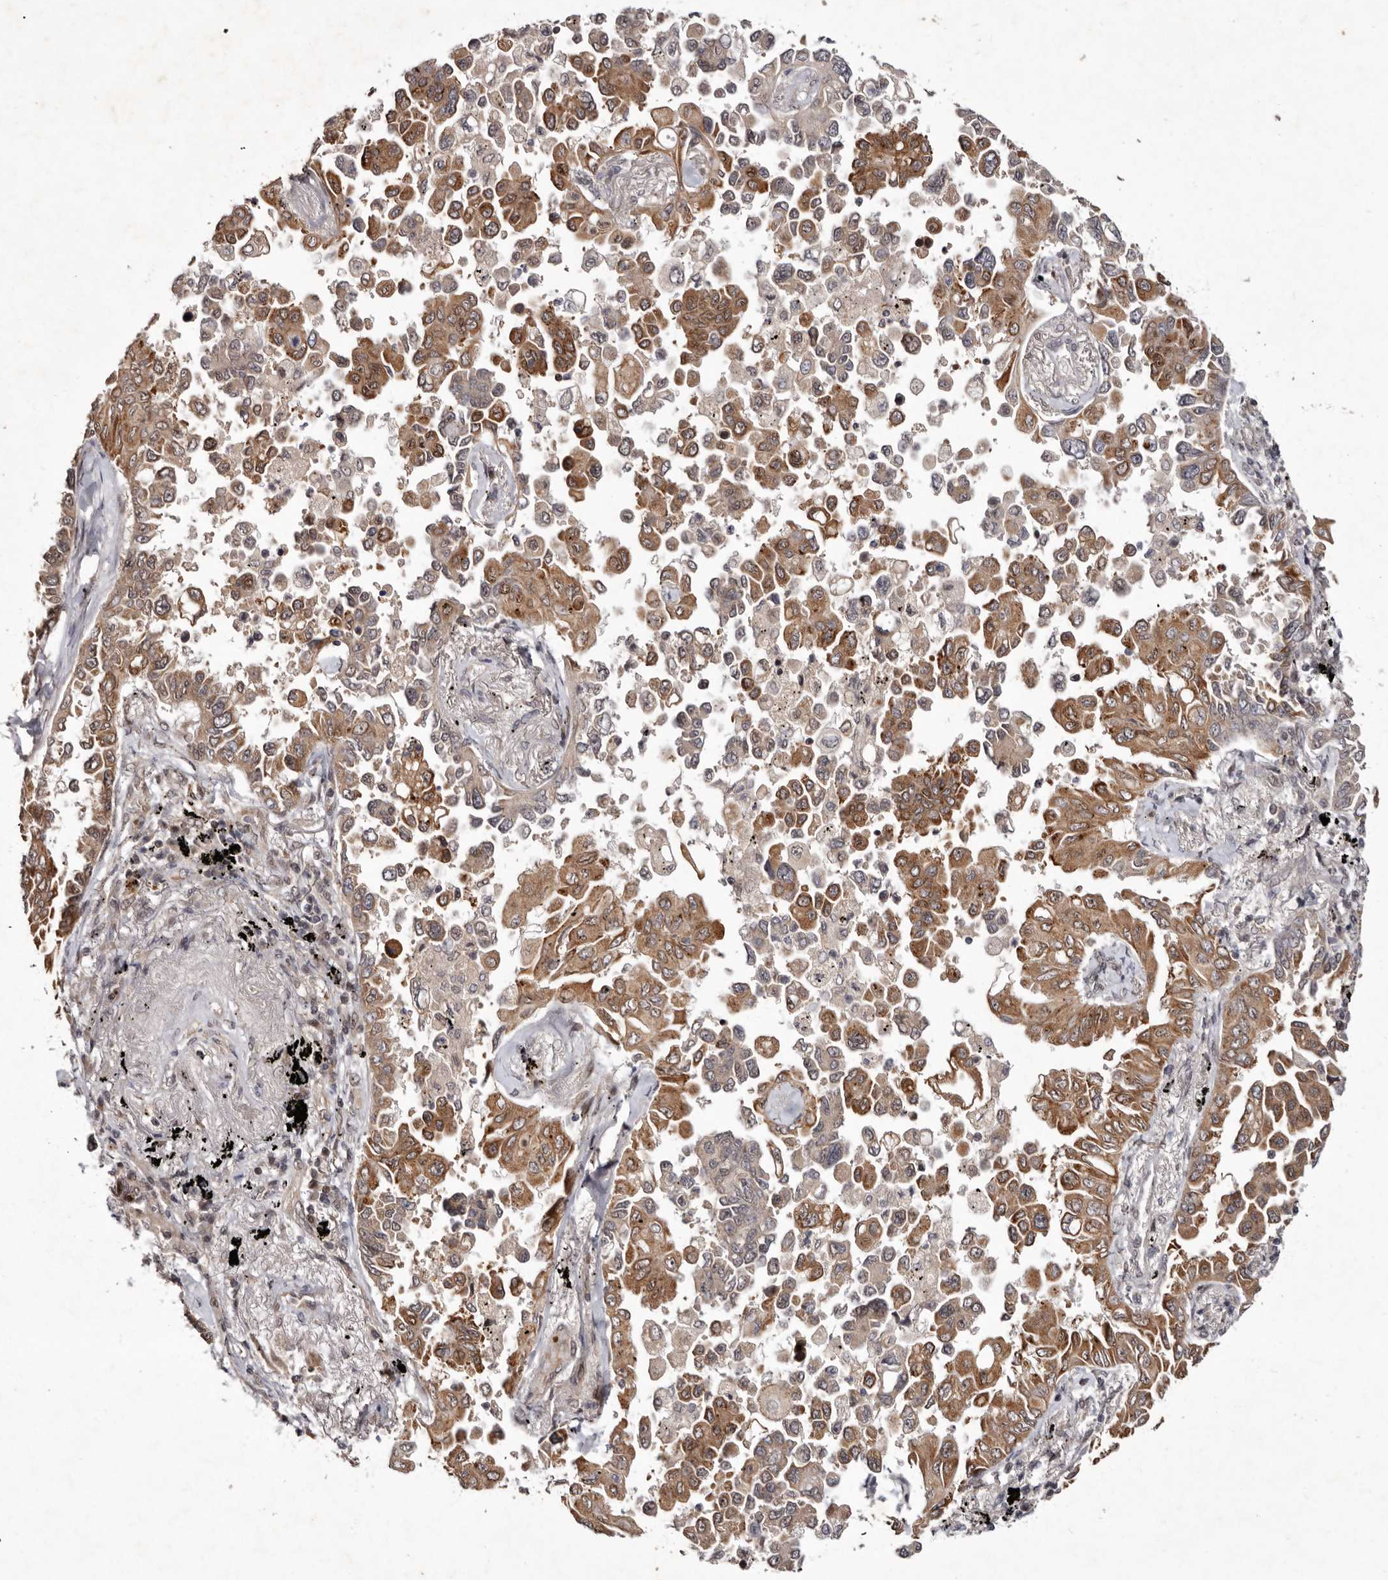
{"staining": {"intensity": "moderate", "quantity": ">75%", "location": "cytoplasmic/membranous"}, "tissue": "lung cancer", "cell_type": "Tumor cells", "image_type": "cancer", "snomed": [{"axis": "morphology", "description": "Adenocarcinoma, NOS"}, {"axis": "topography", "description": "Lung"}], "caption": "This is an image of IHC staining of lung cancer (adenocarcinoma), which shows moderate staining in the cytoplasmic/membranous of tumor cells.", "gene": "ABL1", "patient": {"sex": "female", "age": 67}}